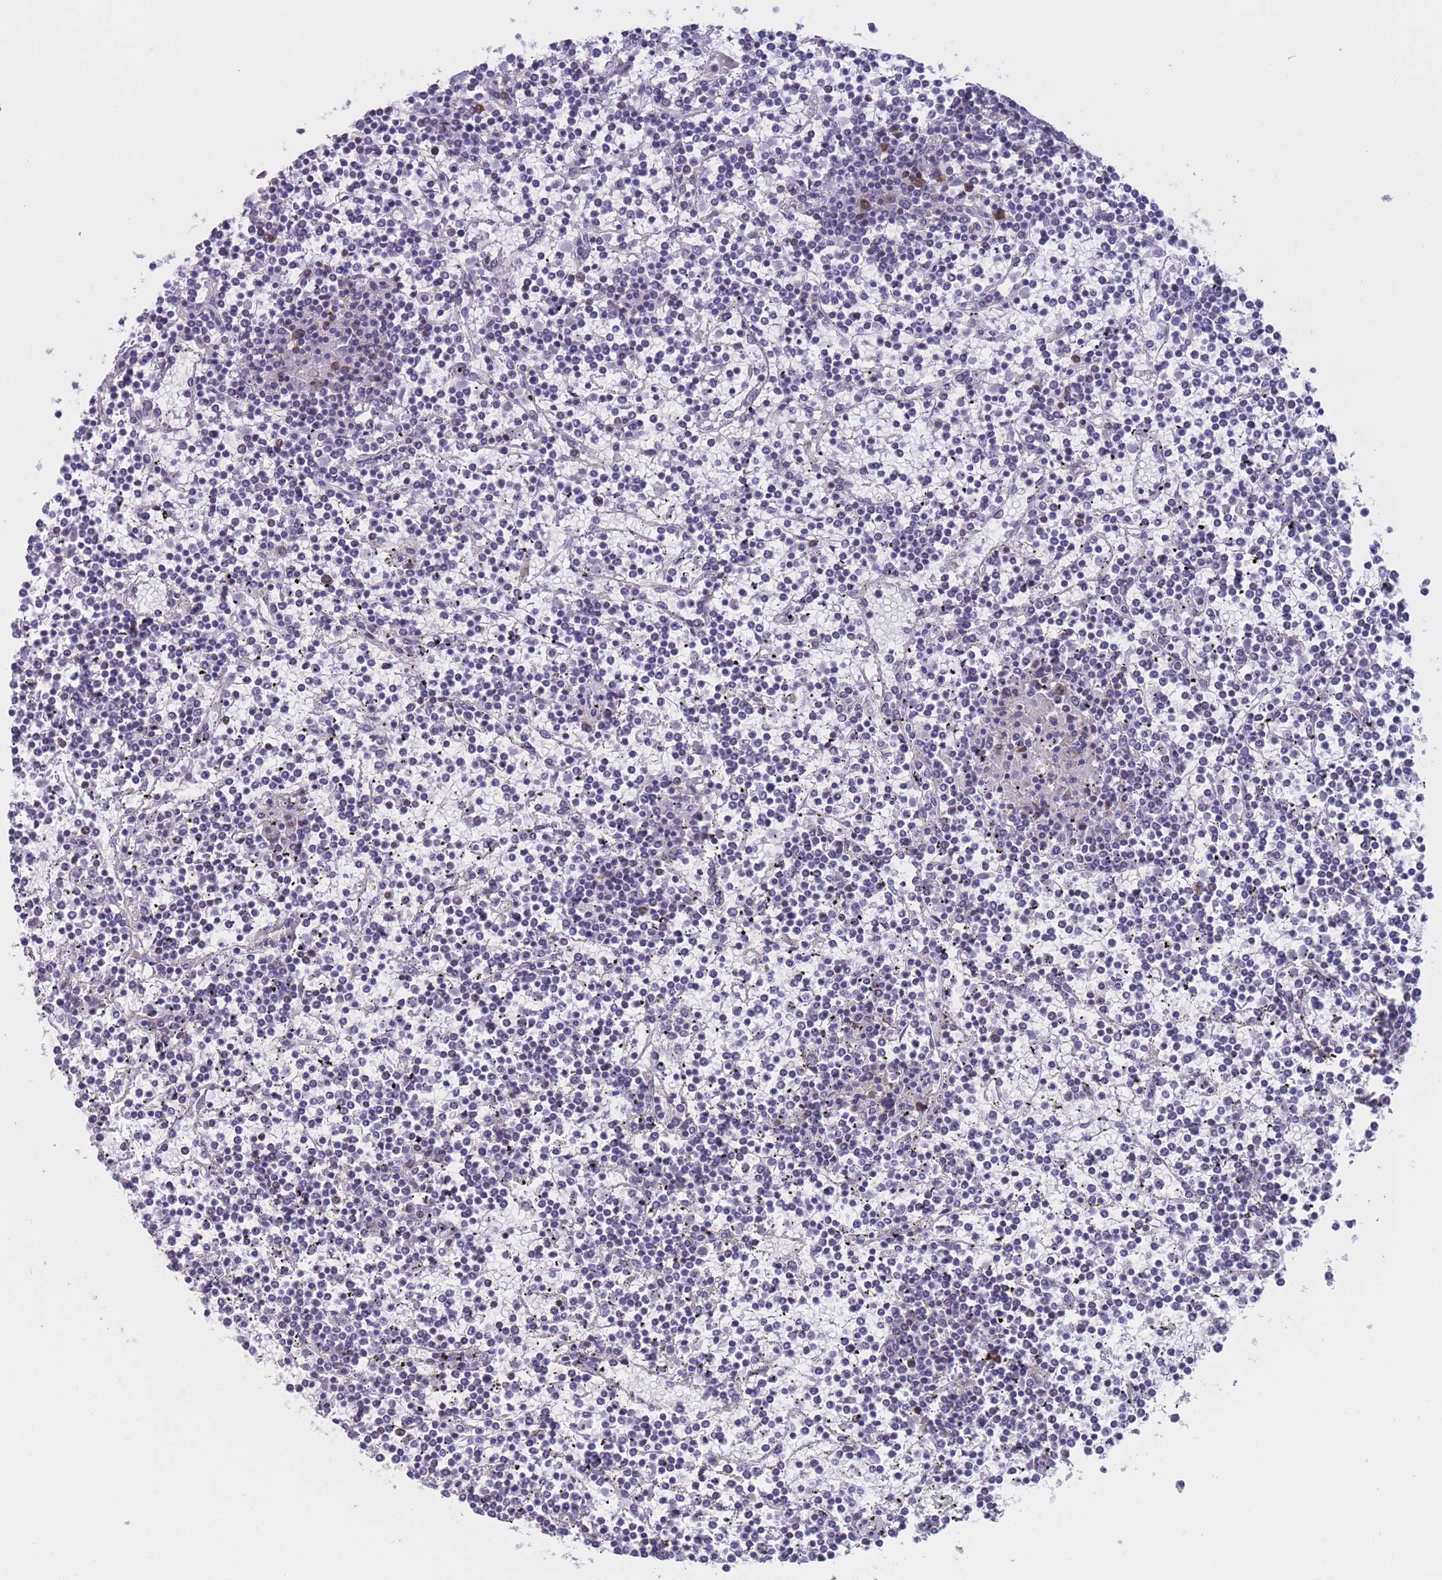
{"staining": {"intensity": "negative", "quantity": "none", "location": "none"}, "tissue": "lymphoma", "cell_type": "Tumor cells", "image_type": "cancer", "snomed": [{"axis": "morphology", "description": "Malignant lymphoma, non-Hodgkin's type, Low grade"}, {"axis": "topography", "description": "Spleen"}], "caption": "The image reveals no significant staining in tumor cells of low-grade malignant lymphoma, non-Hodgkin's type. (DAB (3,3'-diaminobenzidine) immunohistochemistry visualized using brightfield microscopy, high magnification).", "gene": "NASP", "patient": {"sex": "female", "age": 19}}